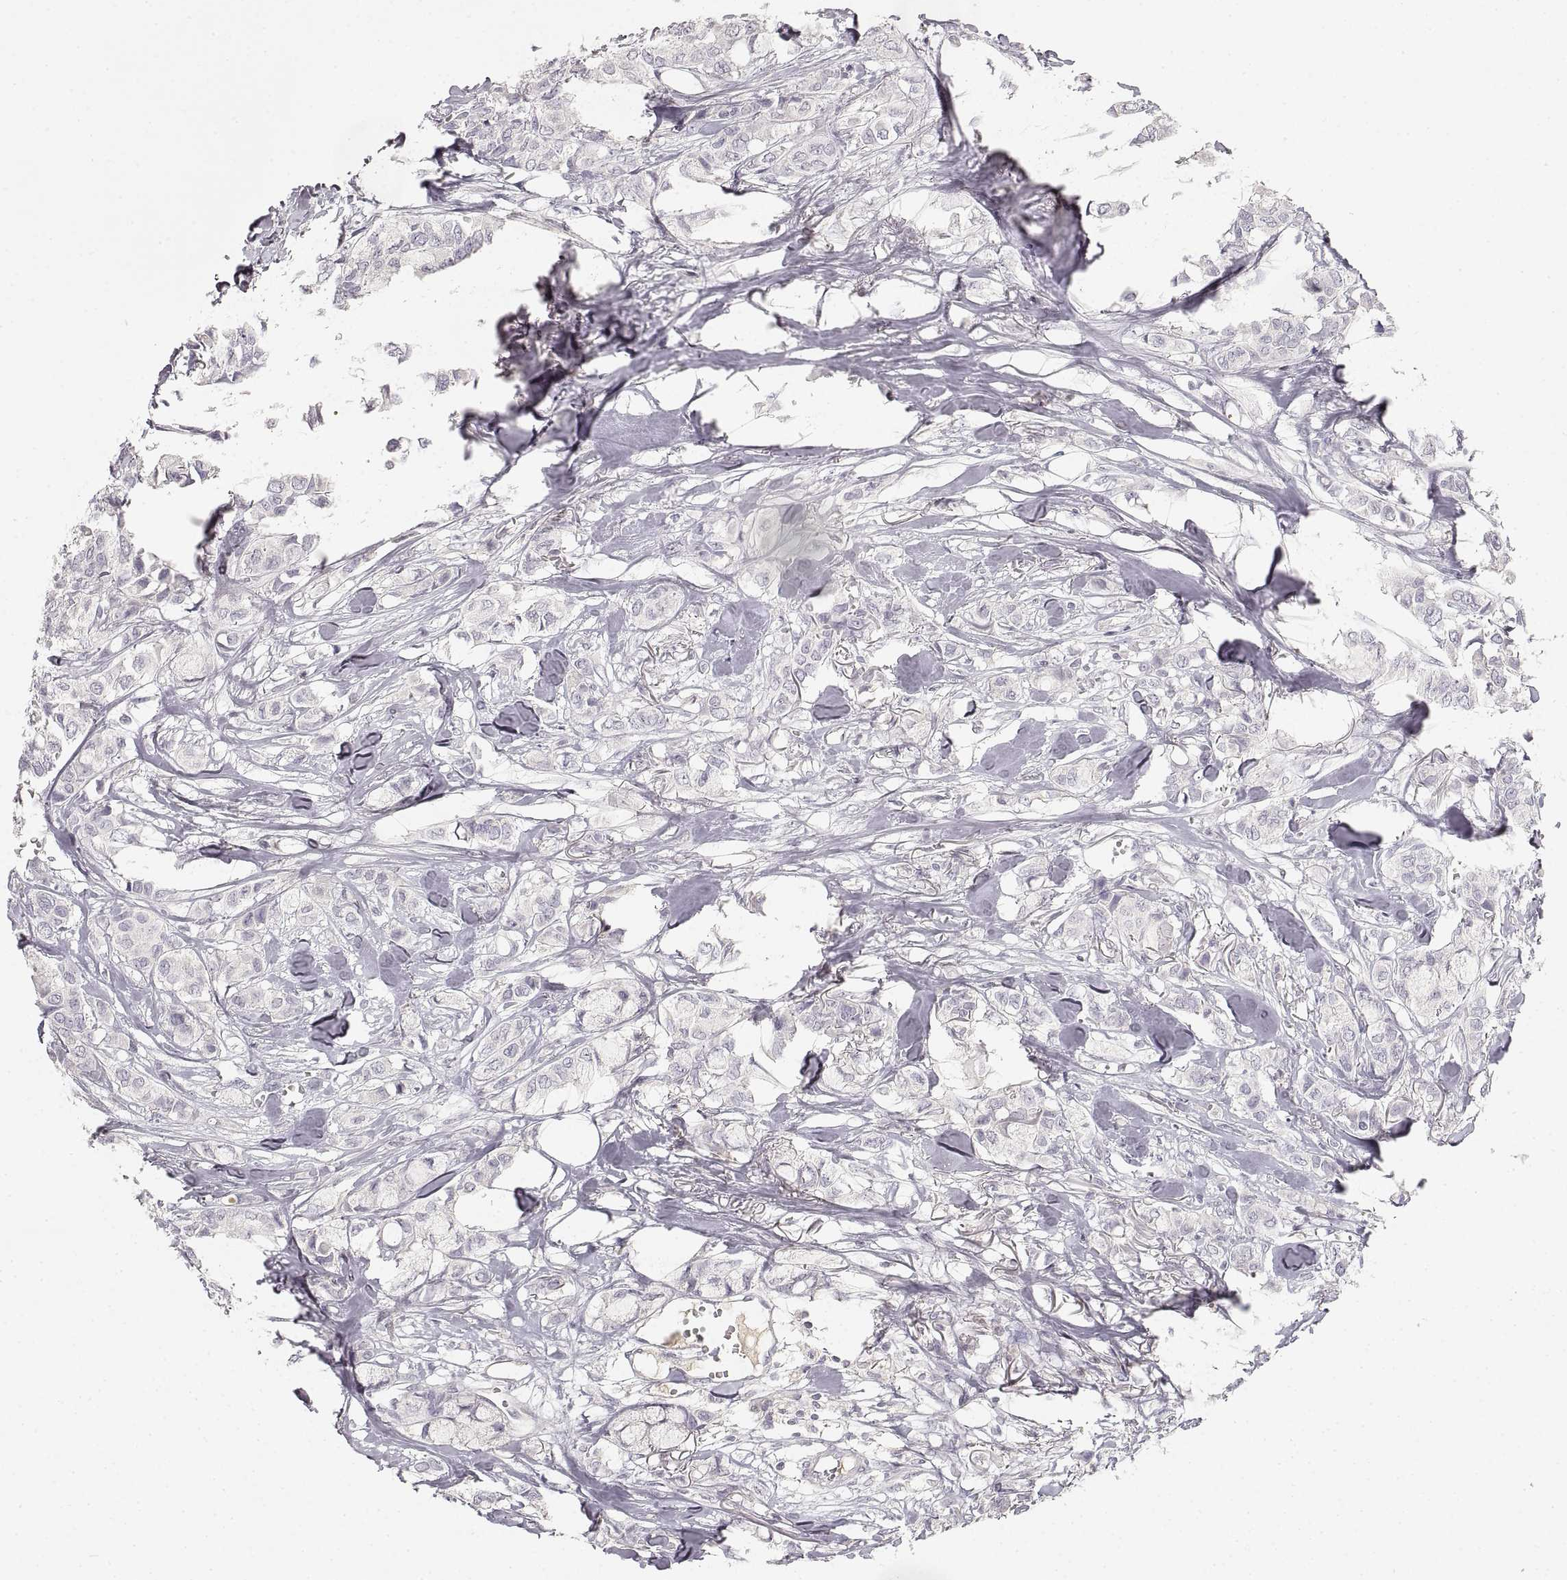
{"staining": {"intensity": "negative", "quantity": "none", "location": "none"}, "tissue": "breast cancer", "cell_type": "Tumor cells", "image_type": "cancer", "snomed": [{"axis": "morphology", "description": "Duct carcinoma"}, {"axis": "topography", "description": "Breast"}], "caption": "Protein analysis of breast infiltrating ductal carcinoma displays no significant positivity in tumor cells. (Immunohistochemistry, brightfield microscopy, high magnification).", "gene": "RUNDC3A", "patient": {"sex": "female", "age": 85}}